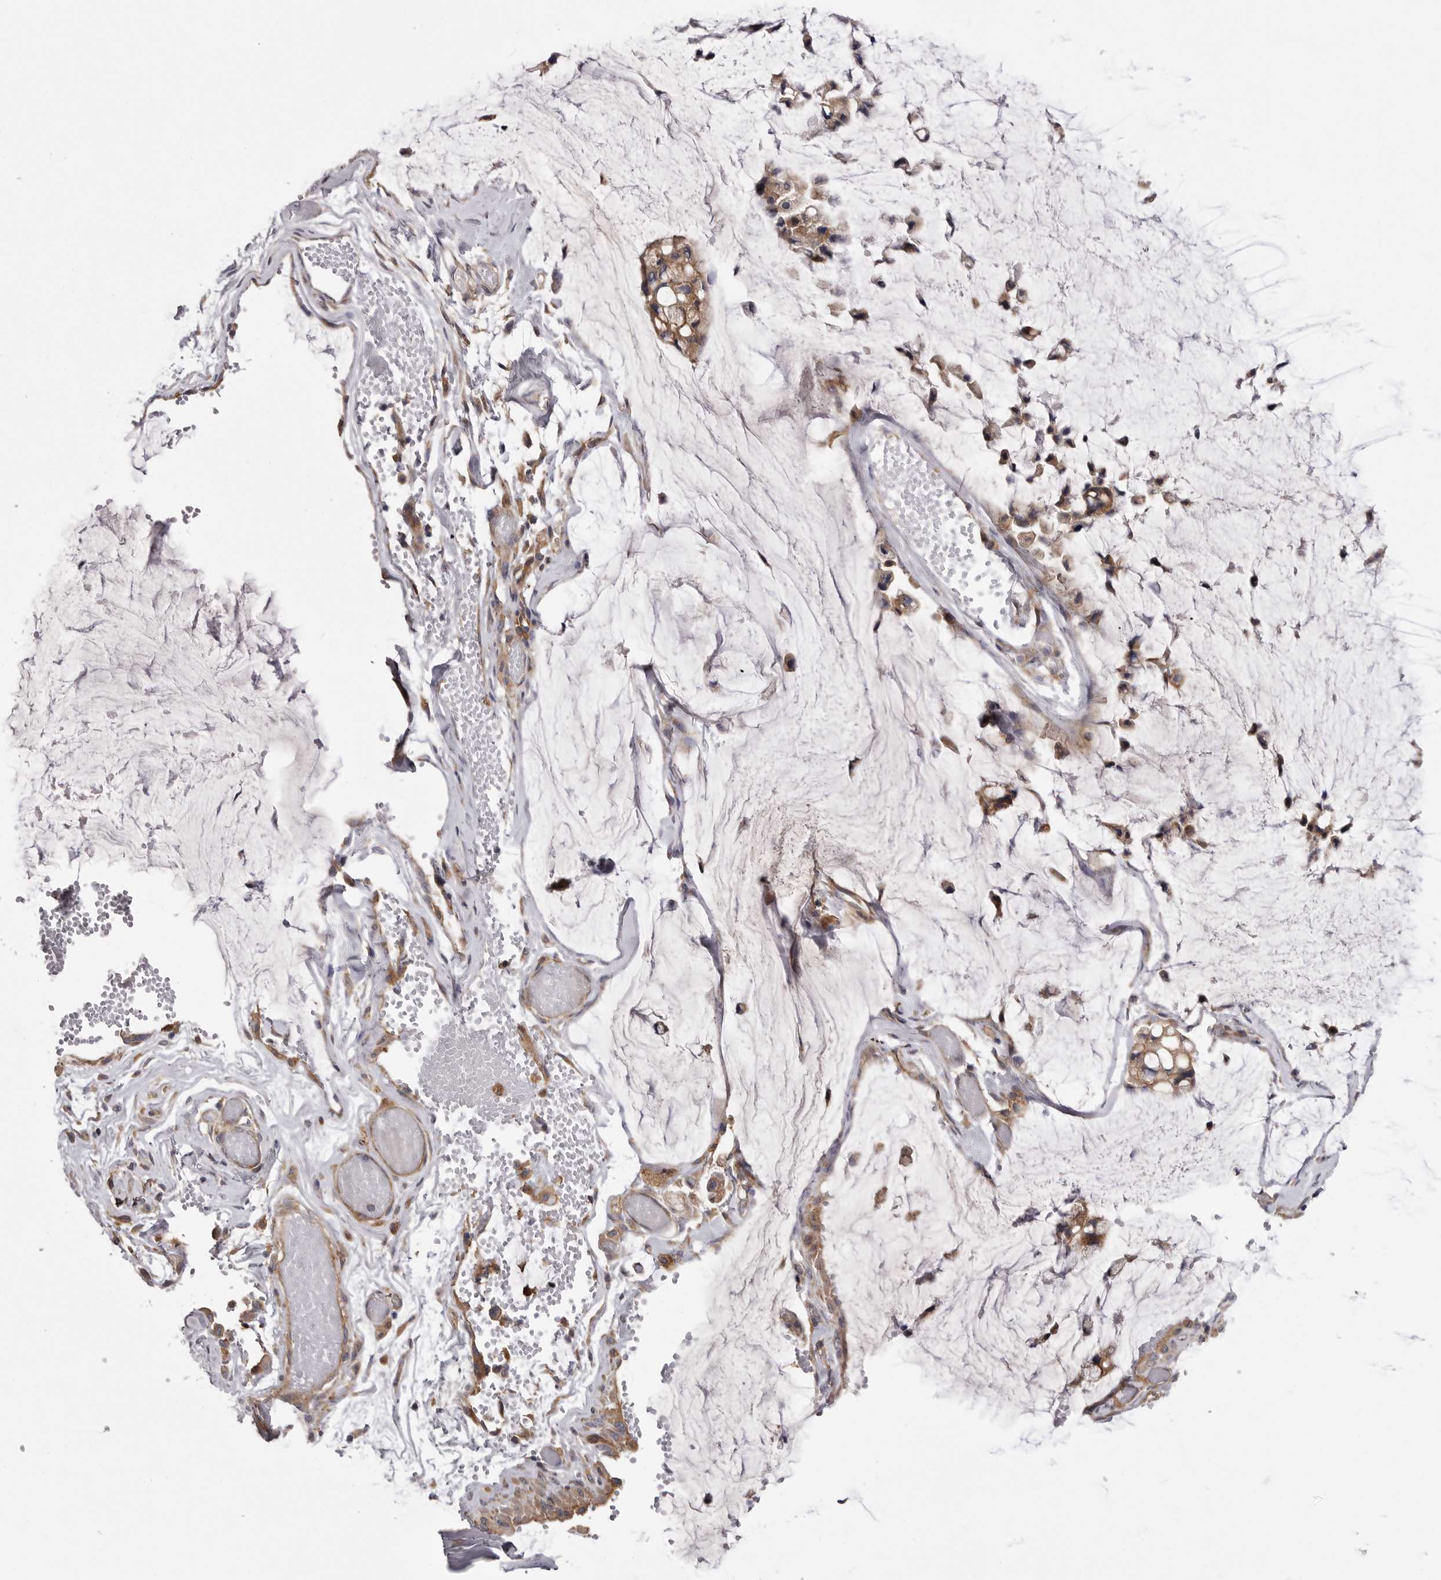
{"staining": {"intensity": "weak", "quantity": ">75%", "location": "cytoplasmic/membranous"}, "tissue": "ovarian cancer", "cell_type": "Tumor cells", "image_type": "cancer", "snomed": [{"axis": "morphology", "description": "Cystadenocarcinoma, mucinous, NOS"}, {"axis": "topography", "description": "Ovary"}], "caption": "There is low levels of weak cytoplasmic/membranous positivity in tumor cells of ovarian cancer, as demonstrated by immunohistochemical staining (brown color).", "gene": "OSBPL9", "patient": {"sex": "female", "age": 39}}